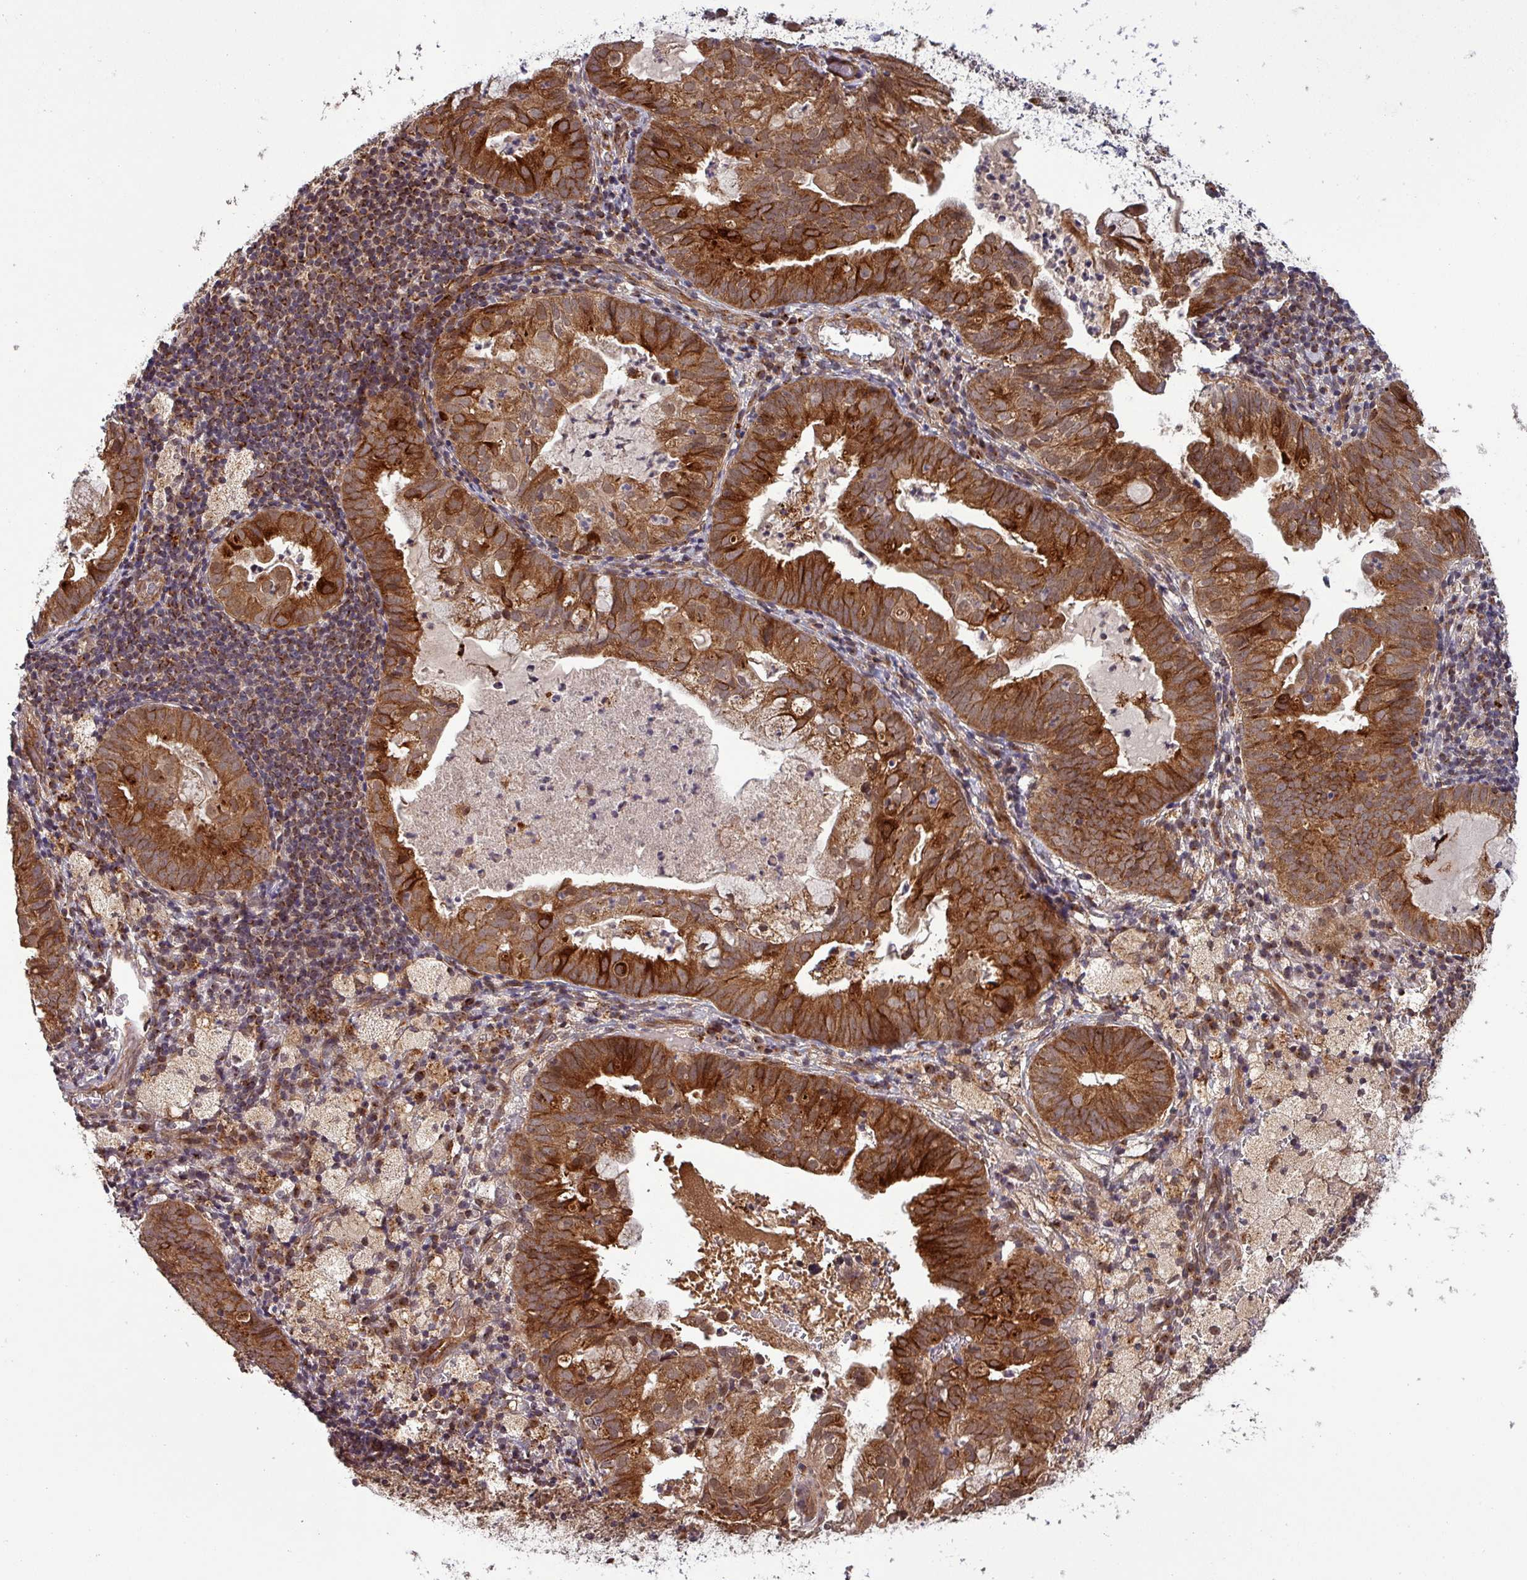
{"staining": {"intensity": "strong", "quantity": ">75%", "location": "cytoplasmic/membranous"}, "tissue": "endometrial cancer", "cell_type": "Tumor cells", "image_type": "cancer", "snomed": [{"axis": "morphology", "description": "Adenocarcinoma, NOS"}, {"axis": "topography", "description": "Endometrium"}], "caption": "This micrograph displays immunohistochemistry staining of endometrial cancer (adenocarcinoma), with high strong cytoplasmic/membranous staining in about >75% of tumor cells.", "gene": "PUS1", "patient": {"sex": "female", "age": 80}}